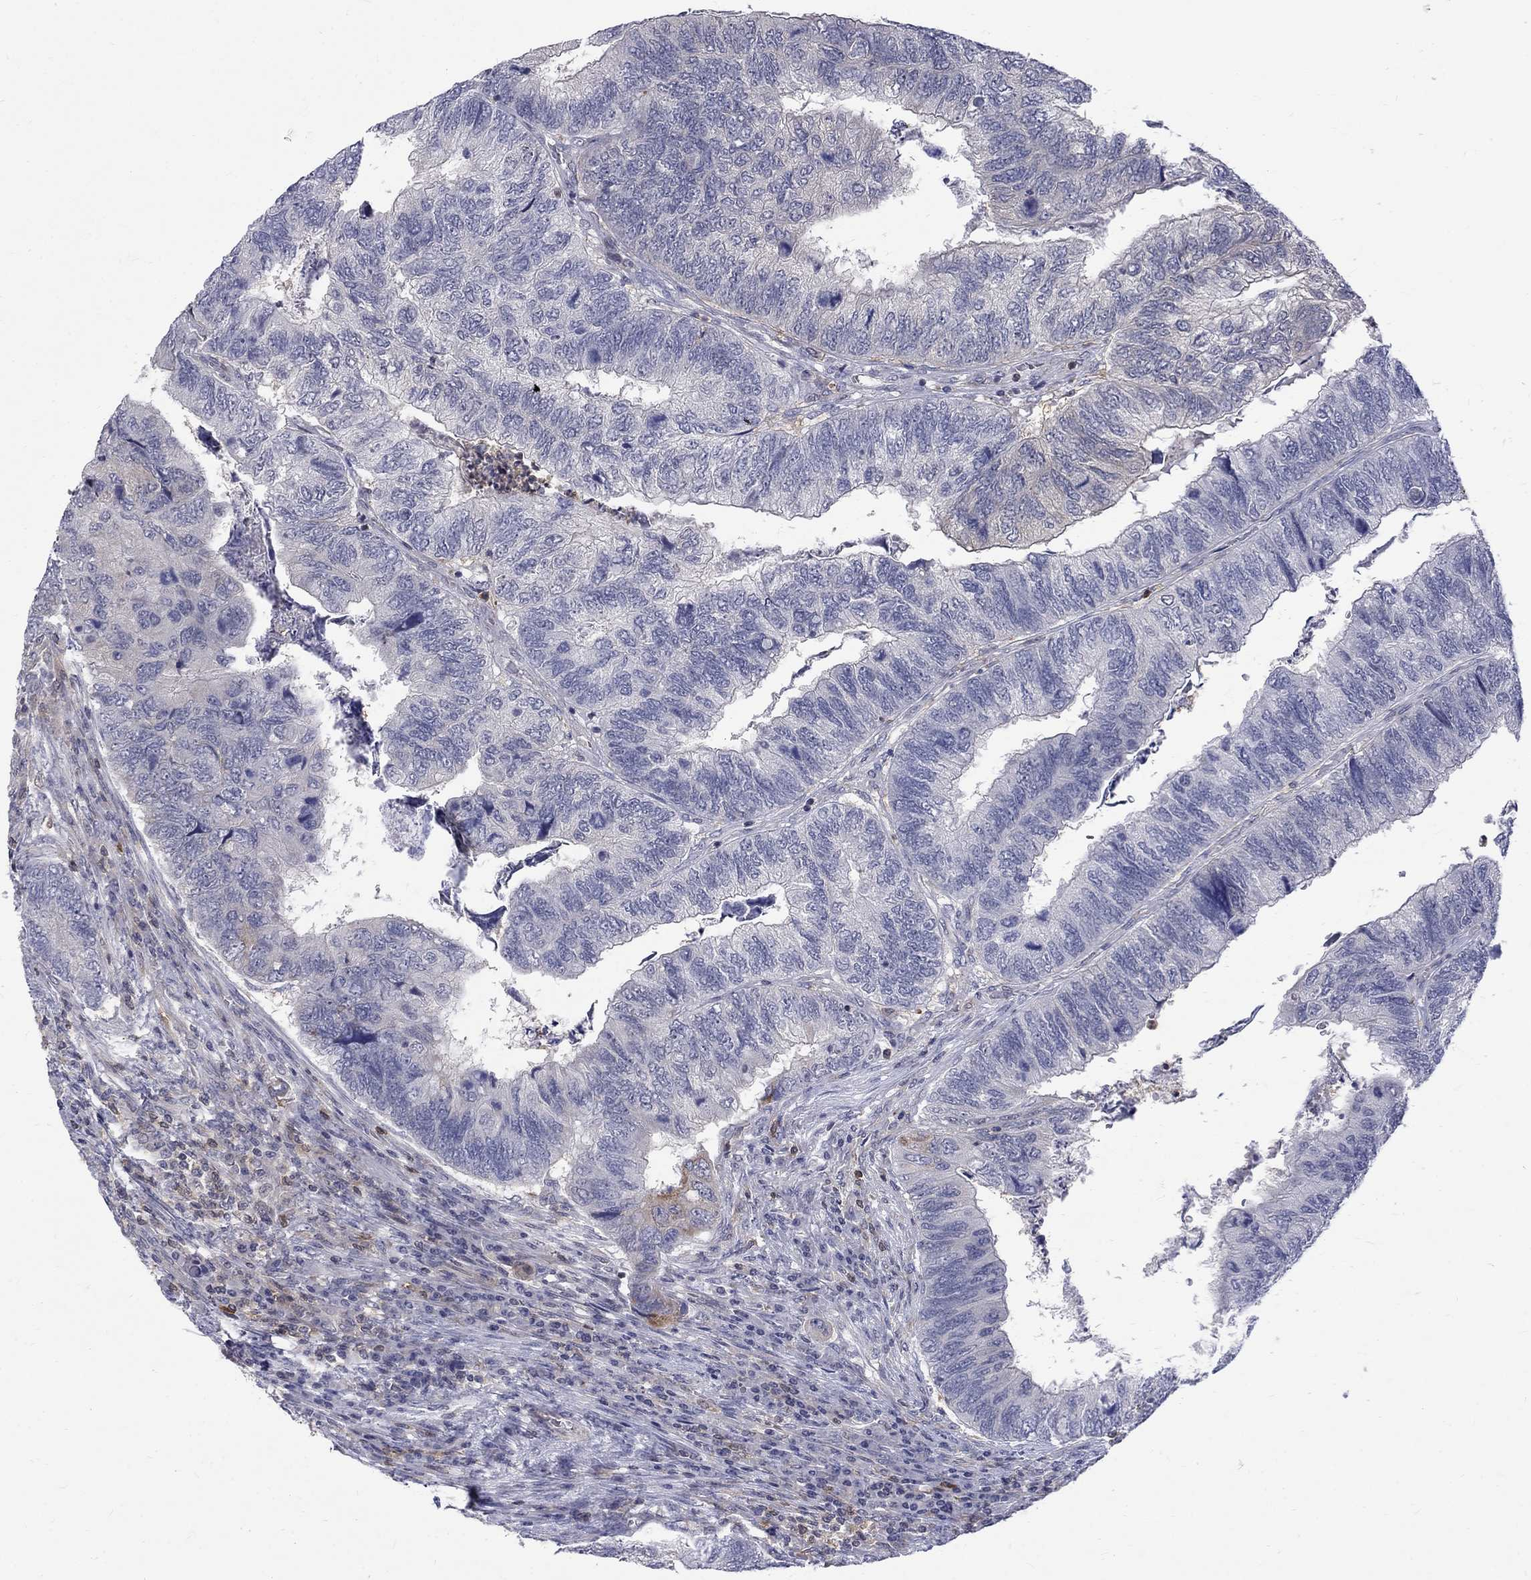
{"staining": {"intensity": "negative", "quantity": "none", "location": "none"}, "tissue": "colorectal cancer", "cell_type": "Tumor cells", "image_type": "cancer", "snomed": [{"axis": "morphology", "description": "Adenocarcinoma, NOS"}, {"axis": "topography", "description": "Colon"}], "caption": "There is no significant positivity in tumor cells of adenocarcinoma (colorectal). The staining is performed using DAB (3,3'-diaminobenzidine) brown chromogen with nuclei counter-stained in using hematoxylin.", "gene": "HKDC1", "patient": {"sex": "female", "age": 67}}